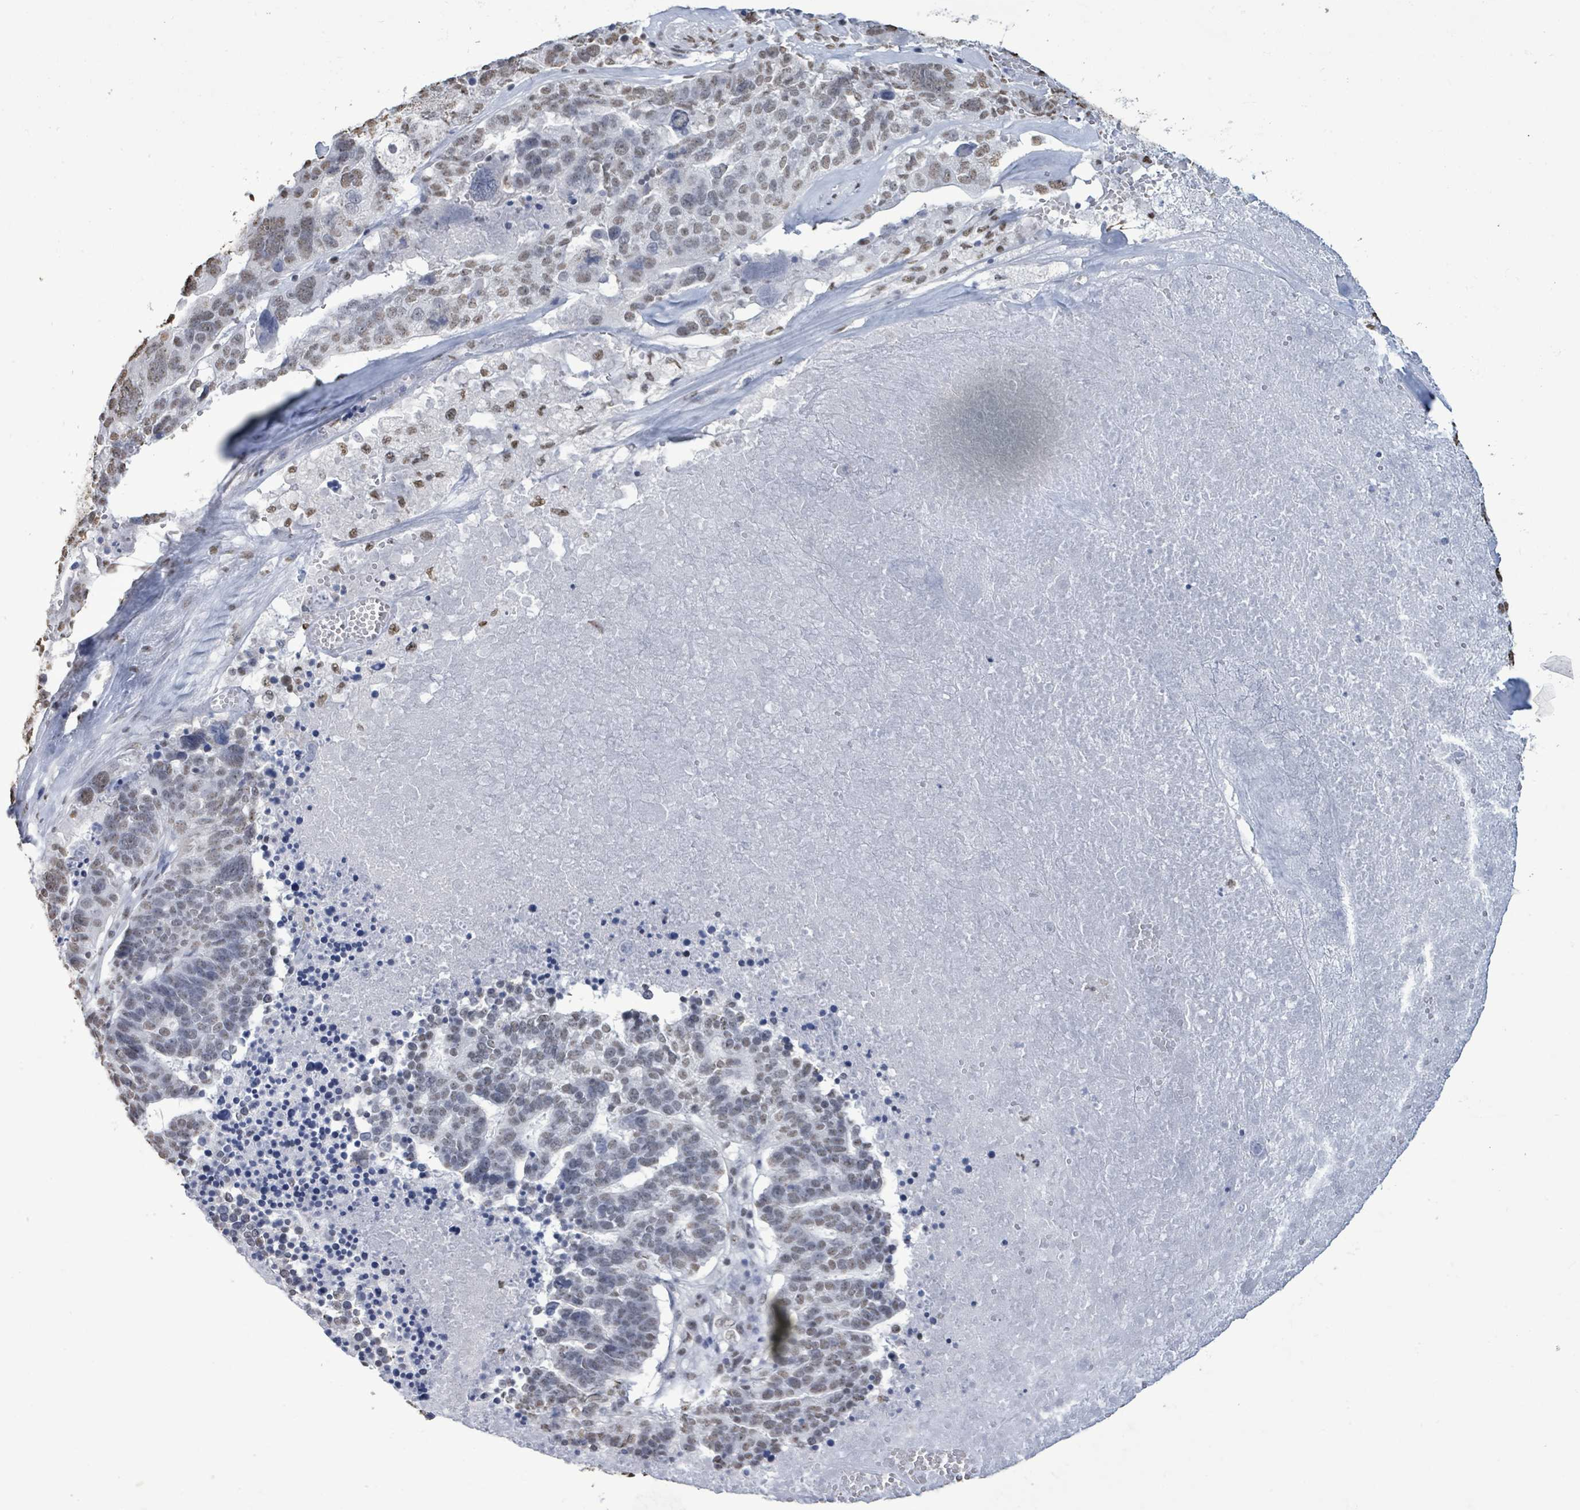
{"staining": {"intensity": "weak", "quantity": "25%-75%", "location": "nuclear"}, "tissue": "ovarian cancer", "cell_type": "Tumor cells", "image_type": "cancer", "snomed": [{"axis": "morphology", "description": "Cystadenocarcinoma, serous, NOS"}, {"axis": "topography", "description": "Ovary"}], "caption": "The photomicrograph displays immunohistochemical staining of ovarian cancer. There is weak nuclear staining is seen in approximately 25%-75% of tumor cells.", "gene": "SAMD14", "patient": {"sex": "female", "age": 59}}